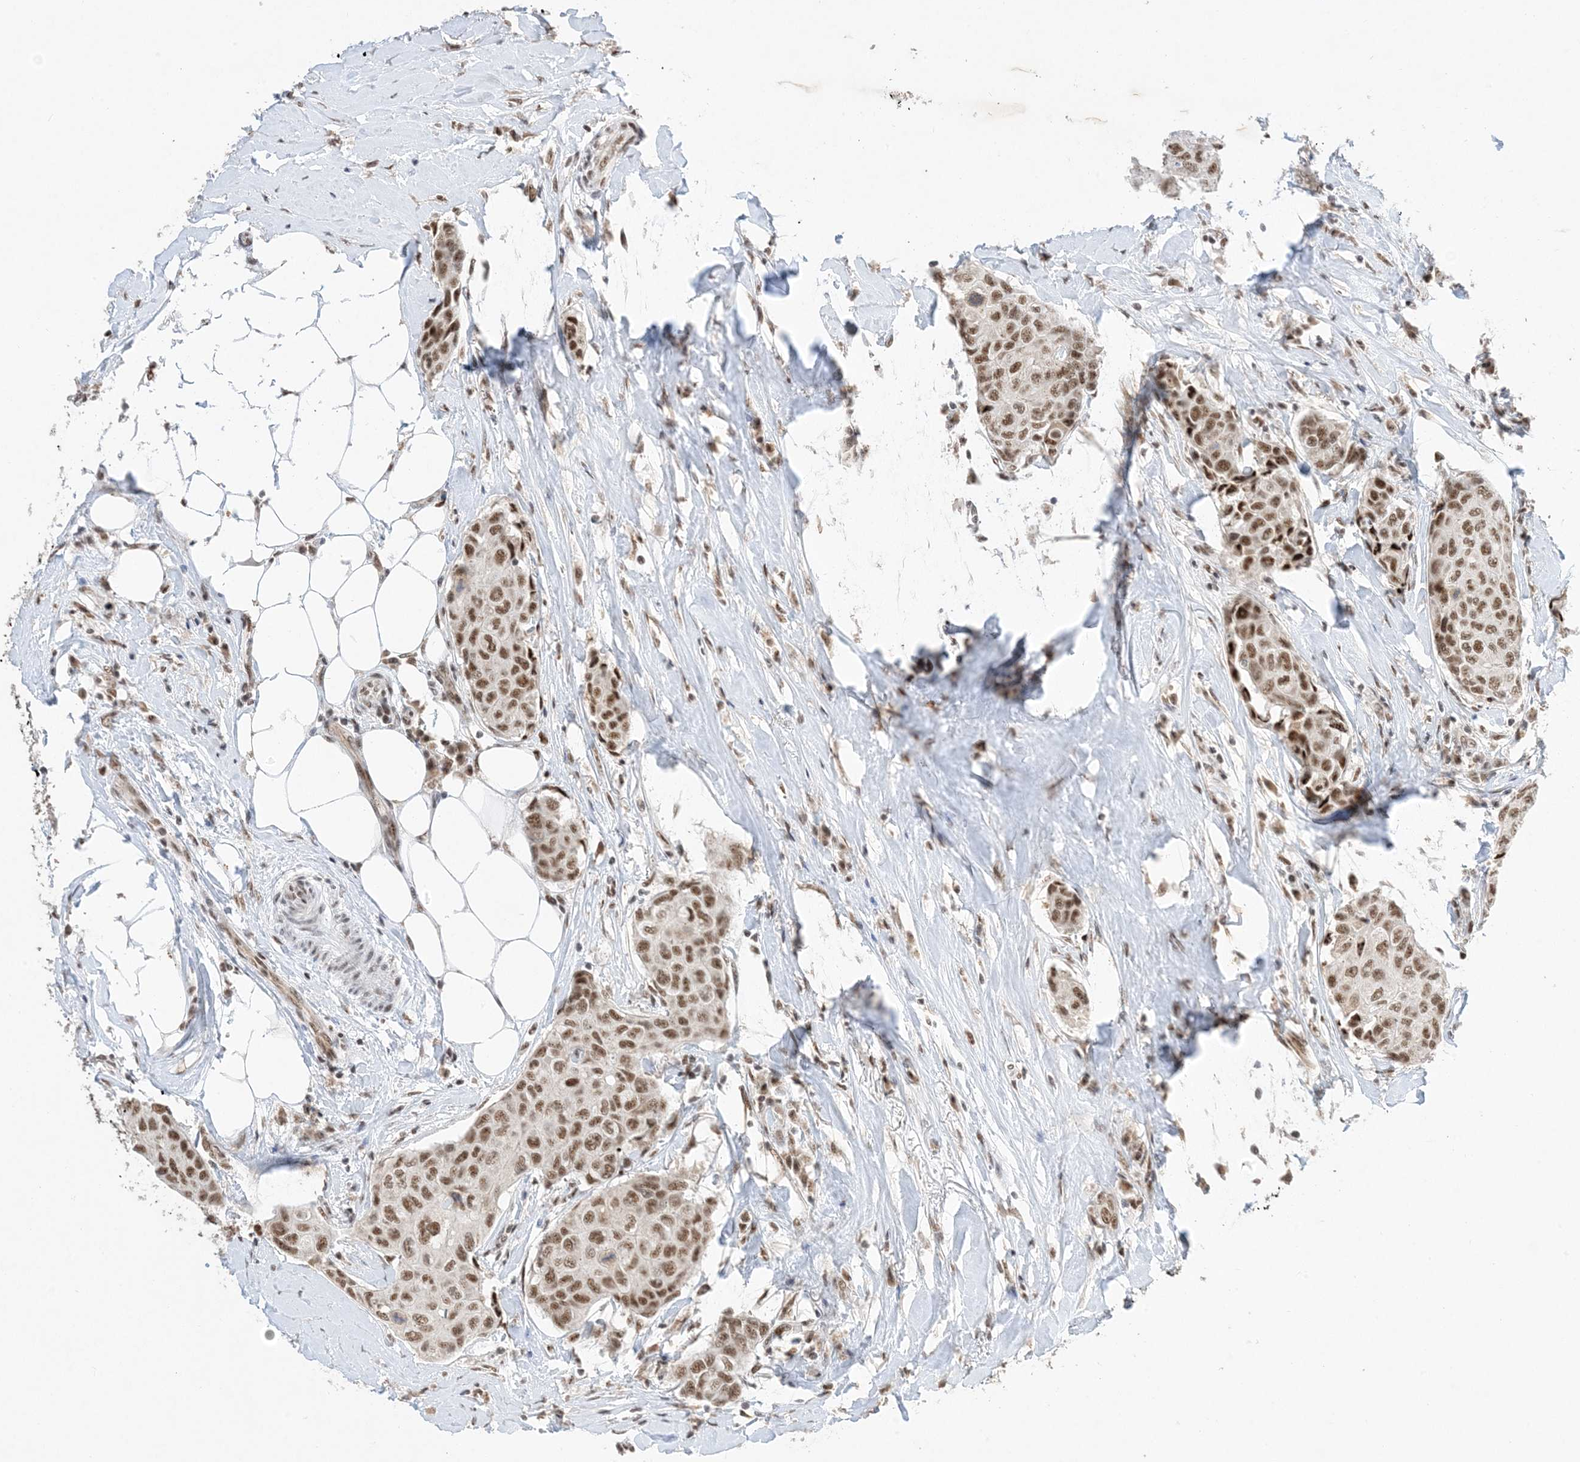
{"staining": {"intensity": "moderate", "quantity": ">75%", "location": "nuclear"}, "tissue": "breast cancer", "cell_type": "Tumor cells", "image_type": "cancer", "snomed": [{"axis": "morphology", "description": "Duct carcinoma"}, {"axis": "topography", "description": "Breast"}], "caption": "Immunohistochemistry of human breast cancer displays medium levels of moderate nuclear expression in approximately >75% of tumor cells.", "gene": "SF3A3", "patient": {"sex": "female", "age": 80}}